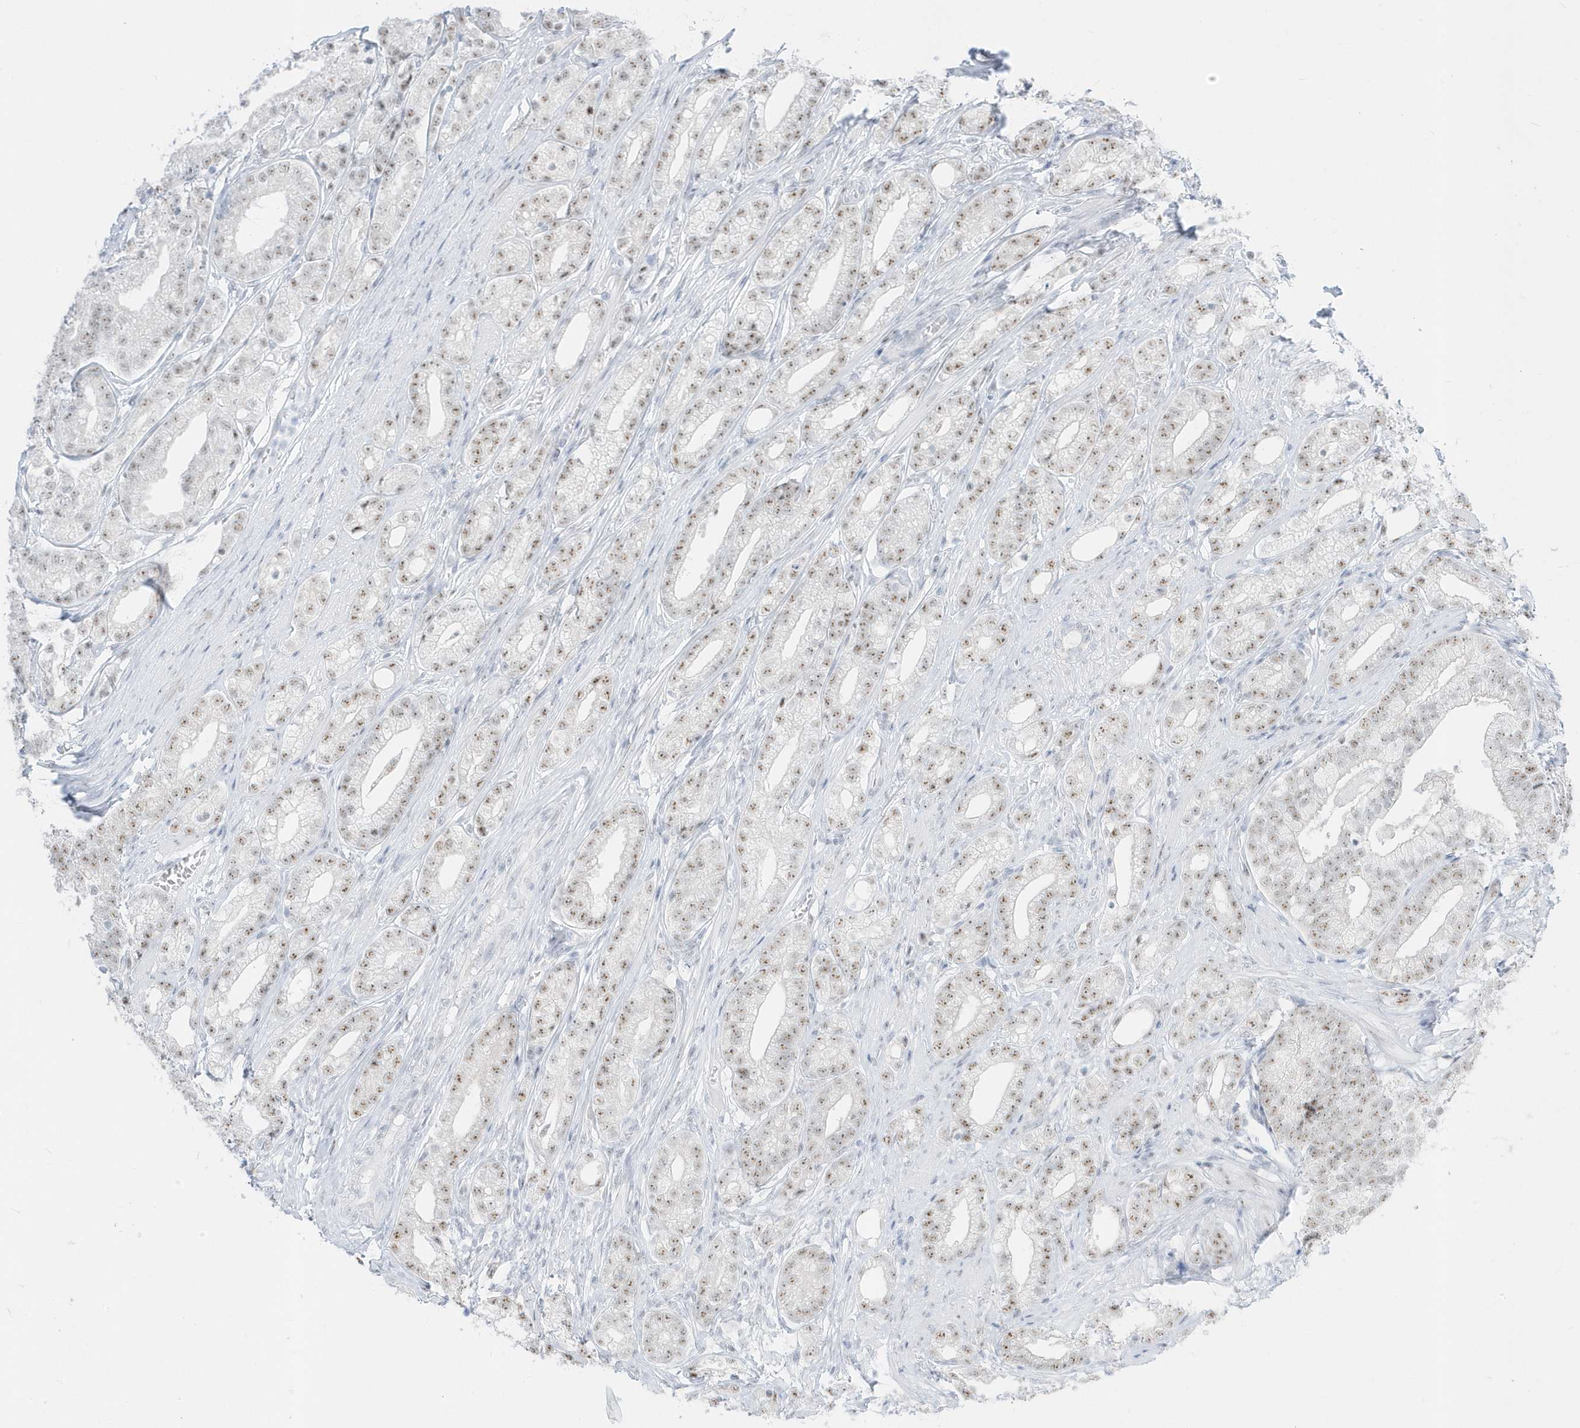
{"staining": {"intensity": "weak", "quantity": "25%-75%", "location": "nuclear"}, "tissue": "prostate cancer", "cell_type": "Tumor cells", "image_type": "cancer", "snomed": [{"axis": "morphology", "description": "Adenocarcinoma, High grade"}, {"axis": "topography", "description": "Prostate"}], "caption": "DAB (3,3'-diaminobenzidine) immunohistochemical staining of human prostate high-grade adenocarcinoma demonstrates weak nuclear protein staining in about 25%-75% of tumor cells. The staining is performed using DAB brown chromogen to label protein expression. The nuclei are counter-stained blue using hematoxylin.", "gene": "PLEKHN1", "patient": {"sex": "male", "age": 69}}